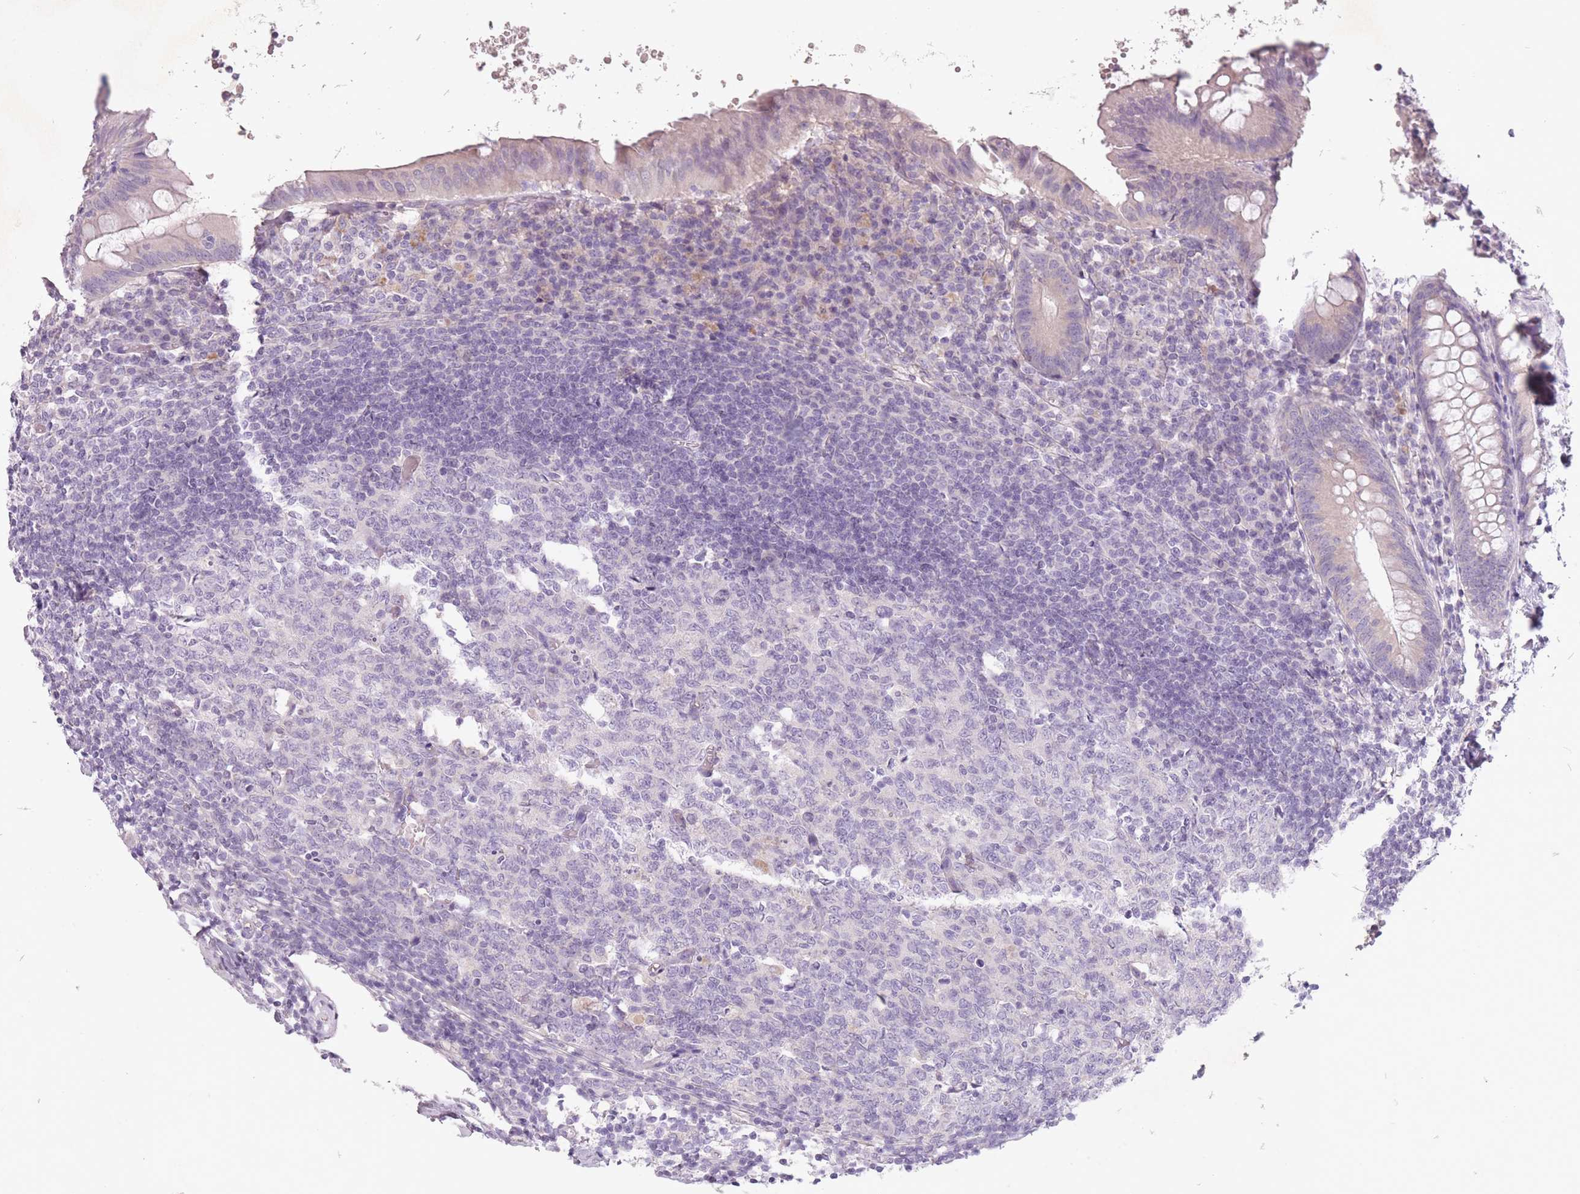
{"staining": {"intensity": "negative", "quantity": "none", "location": "none"}, "tissue": "appendix", "cell_type": "Glandular cells", "image_type": "normal", "snomed": [{"axis": "morphology", "description": "Normal tissue, NOS"}, {"axis": "topography", "description": "Appendix"}], "caption": "Micrograph shows no protein staining in glandular cells of unremarkable appendix. The staining is performed using DAB (3,3'-diaminobenzidine) brown chromogen with nuclei counter-stained in using hematoxylin.", "gene": "FAM43B", "patient": {"sex": "female", "age": 54}}